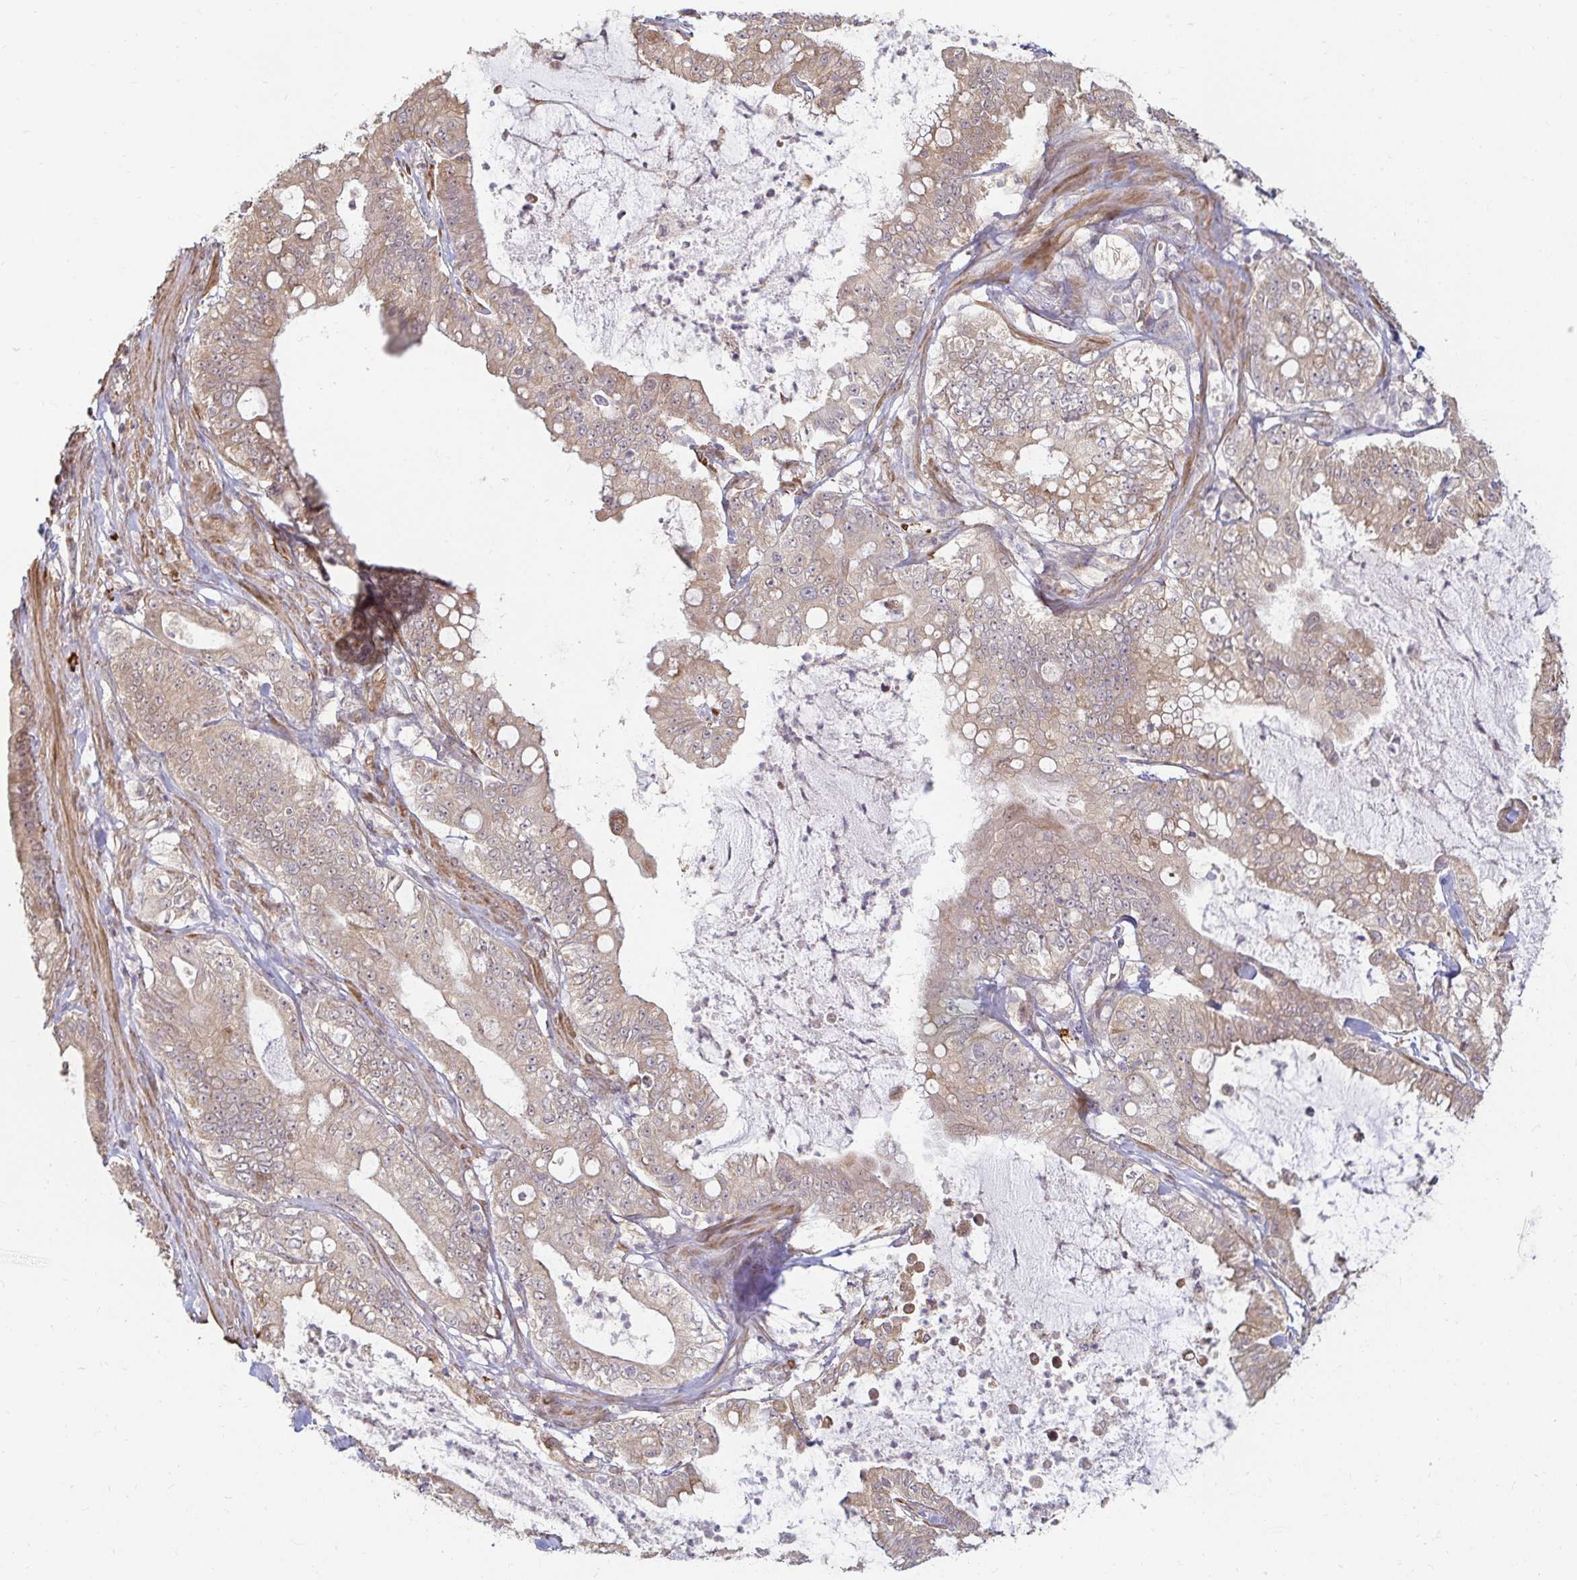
{"staining": {"intensity": "weak", "quantity": "25%-75%", "location": "cytoplasmic/membranous"}, "tissue": "pancreatic cancer", "cell_type": "Tumor cells", "image_type": "cancer", "snomed": [{"axis": "morphology", "description": "Adenocarcinoma, NOS"}, {"axis": "topography", "description": "Pancreas"}], "caption": "This image demonstrates immunohistochemistry staining of pancreatic cancer, with low weak cytoplasmic/membranous expression in approximately 25%-75% of tumor cells.", "gene": "CAST", "patient": {"sex": "male", "age": 71}}